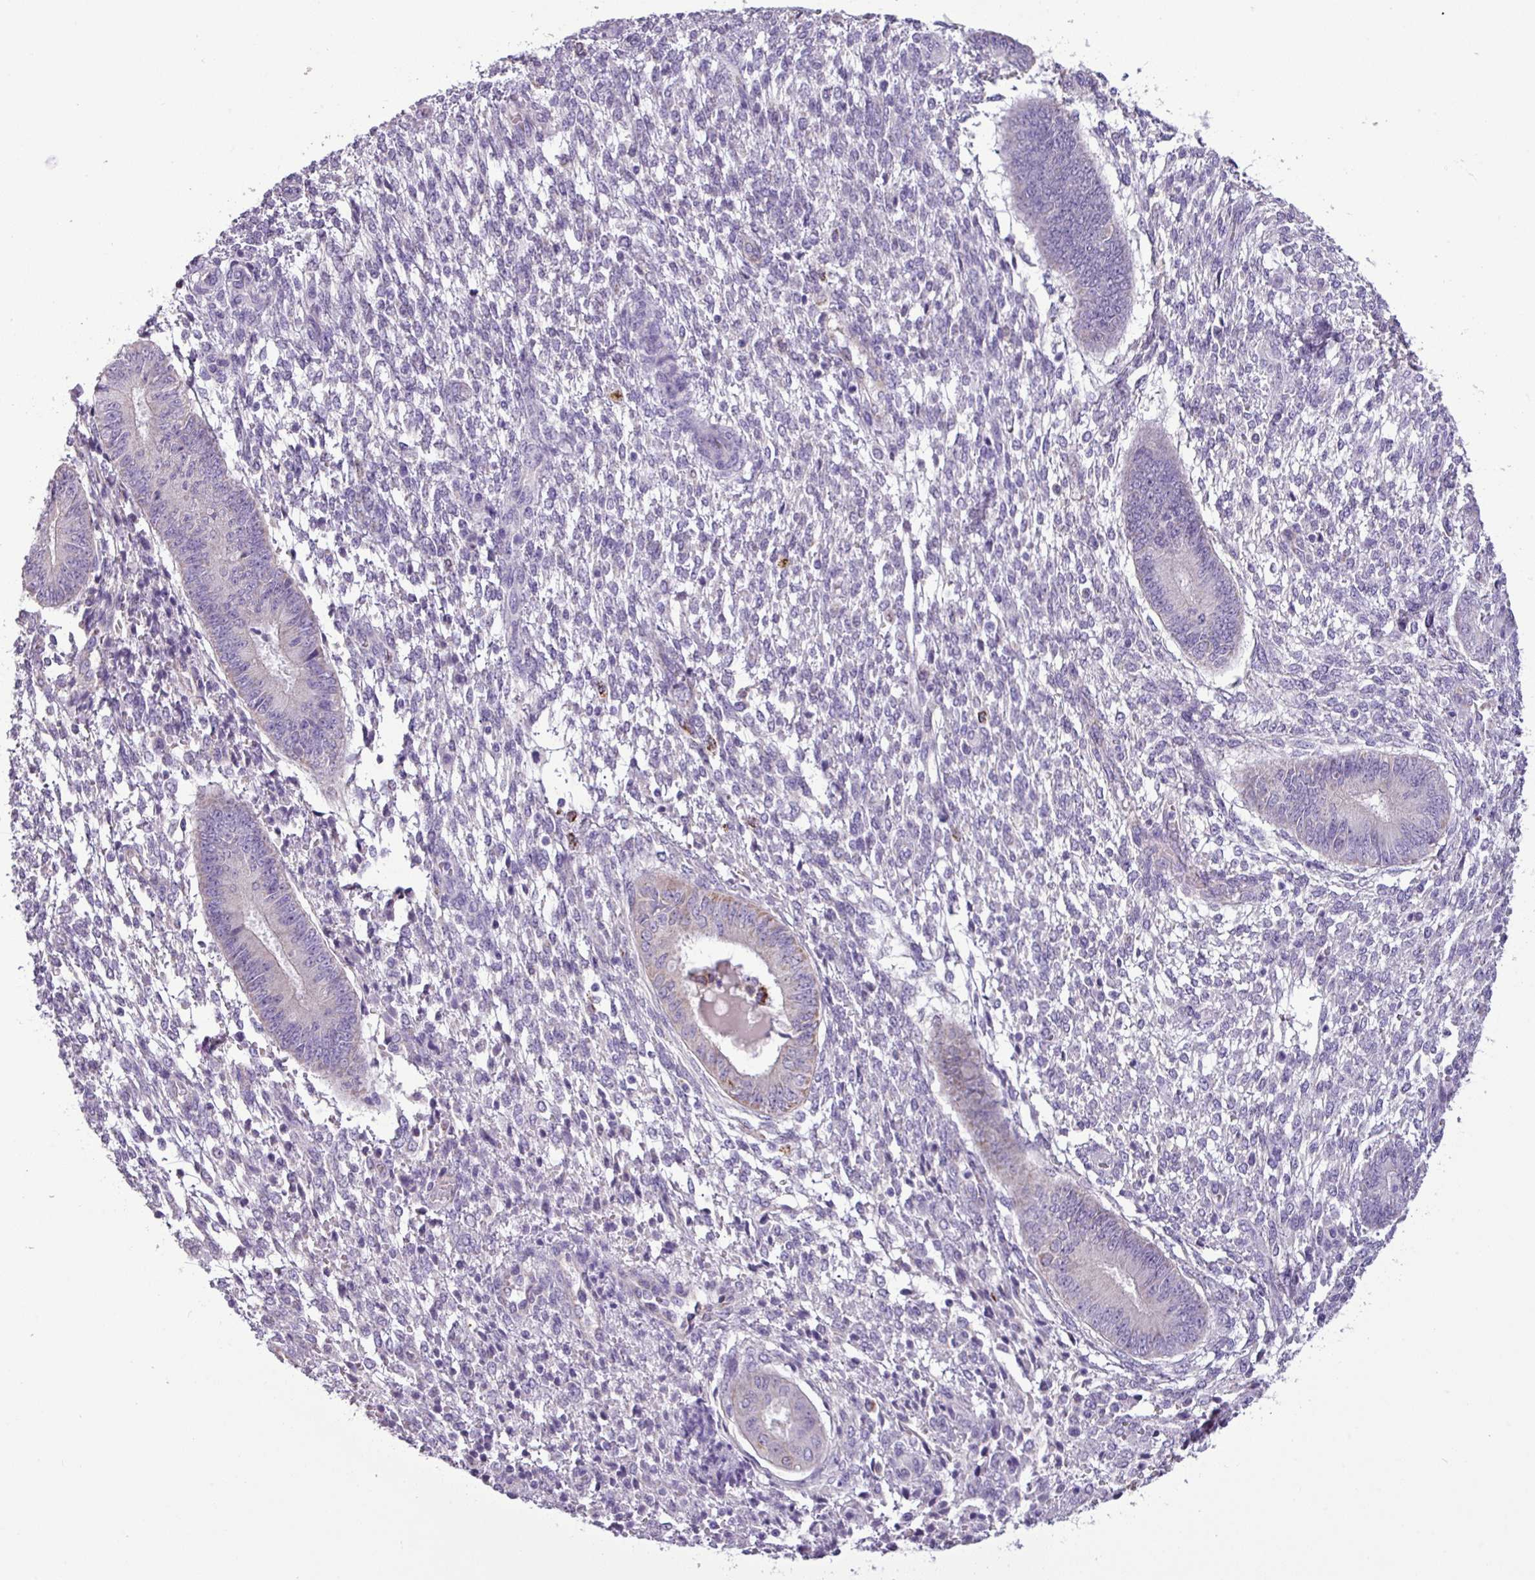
{"staining": {"intensity": "negative", "quantity": "none", "location": "none"}, "tissue": "endometrium", "cell_type": "Cells in endometrial stroma", "image_type": "normal", "snomed": [{"axis": "morphology", "description": "Normal tissue, NOS"}, {"axis": "topography", "description": "Endometrium"}], "caption": "Photomicrograph shows no protein positivity in cells in endometrial stroma of unremarkable endometrium.", "gene": "ZNF667", "patient": {"sex": "female", "age": 49}}